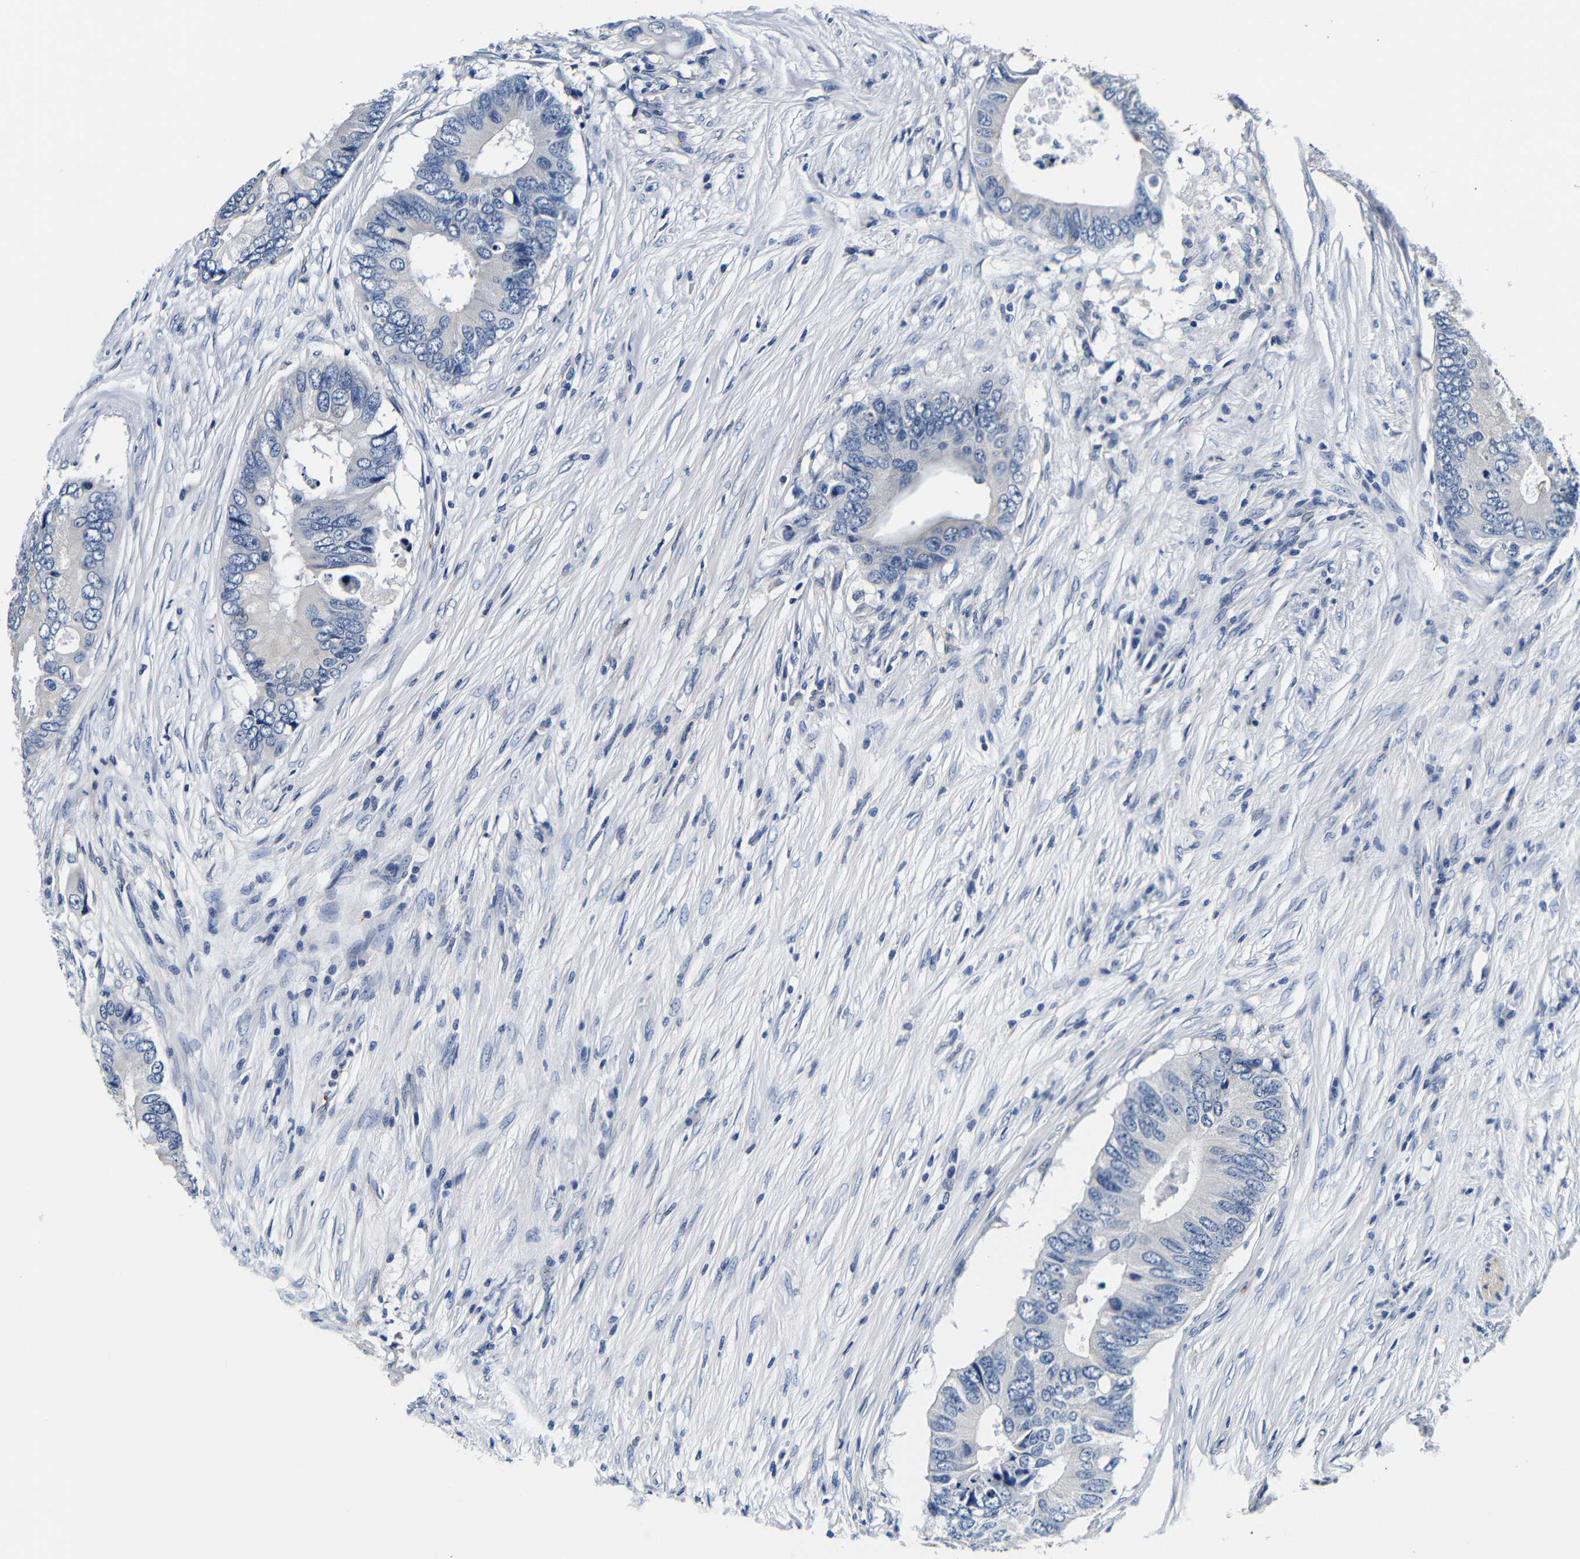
{"staining": {"intensity": "negative", "quantity": "none", "location": "none"}, "tissue": "colorectal cancer", "cell_type": "Tumor cells", "image_type": "cancer", "snomed": [{"axis": "morphology", "description": "Adenocarcinoma, NOS"}, {"axis": "topography", "description": "Colon"}], "caption": "Adenocarcinoma (colorectal) stained for a protein using immunohistochemistry (IHC) exhibits no staining tumor cells.", "gene": "GP1BA", "patient": {"sex": "male", "age": 71}}